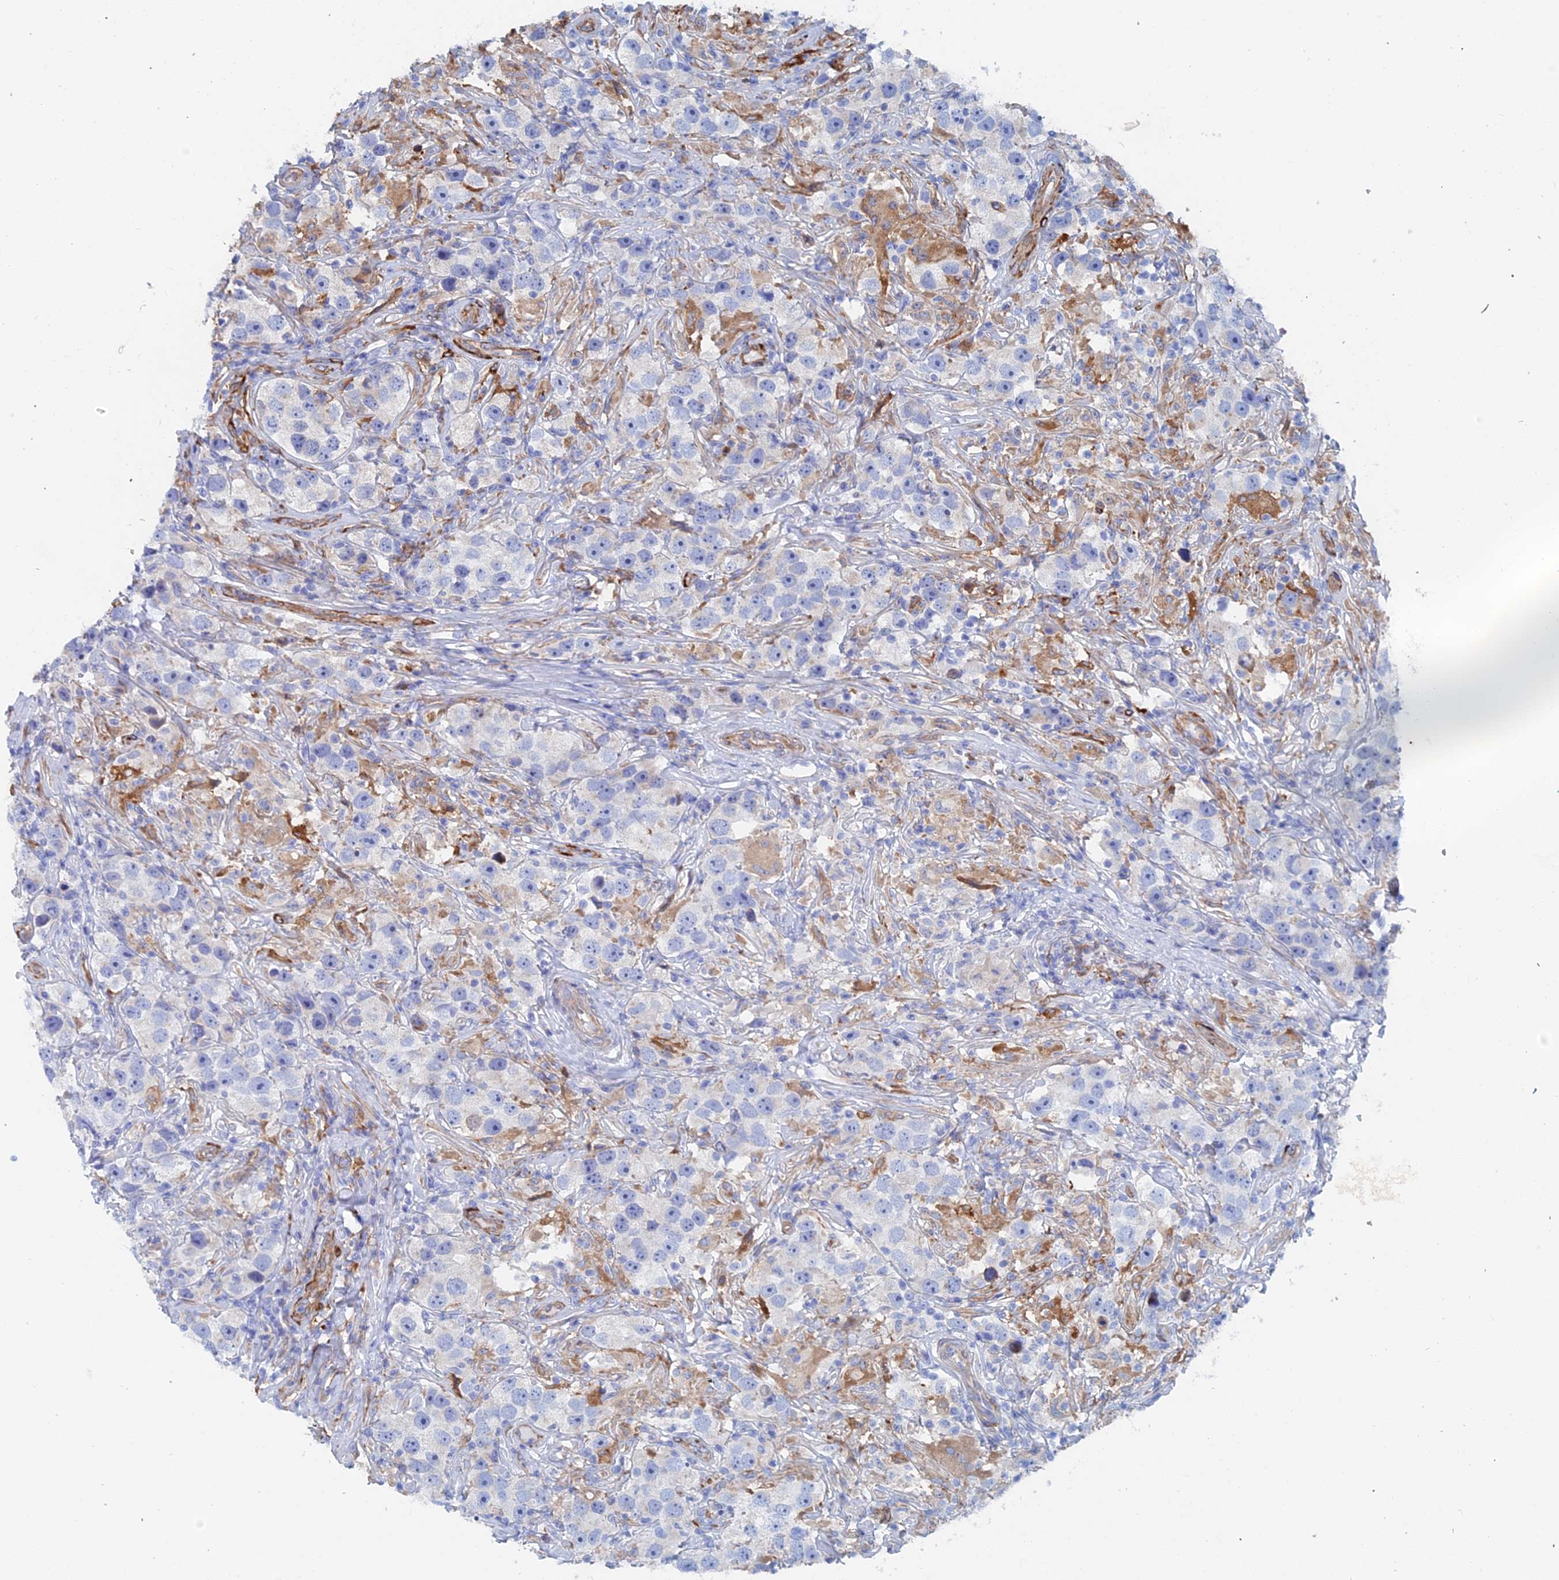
{"staining": {"intensity": "negative", "quantity": "none", "location": "none"}, "tissue": "testis cancer", "cell_type": "Tumor cells", "image_type": "cancer", "snomed": [{"axis": "morphology", "description": "Seminoma, NOS"}, {"axis": "topography", "description": "Testis"}], "caption": "IHC of testis cancer (seminoma) demonstrates no expression in tumor cells.", "gene": "COG7", "patient": {"sex": "male", "age": 49}}